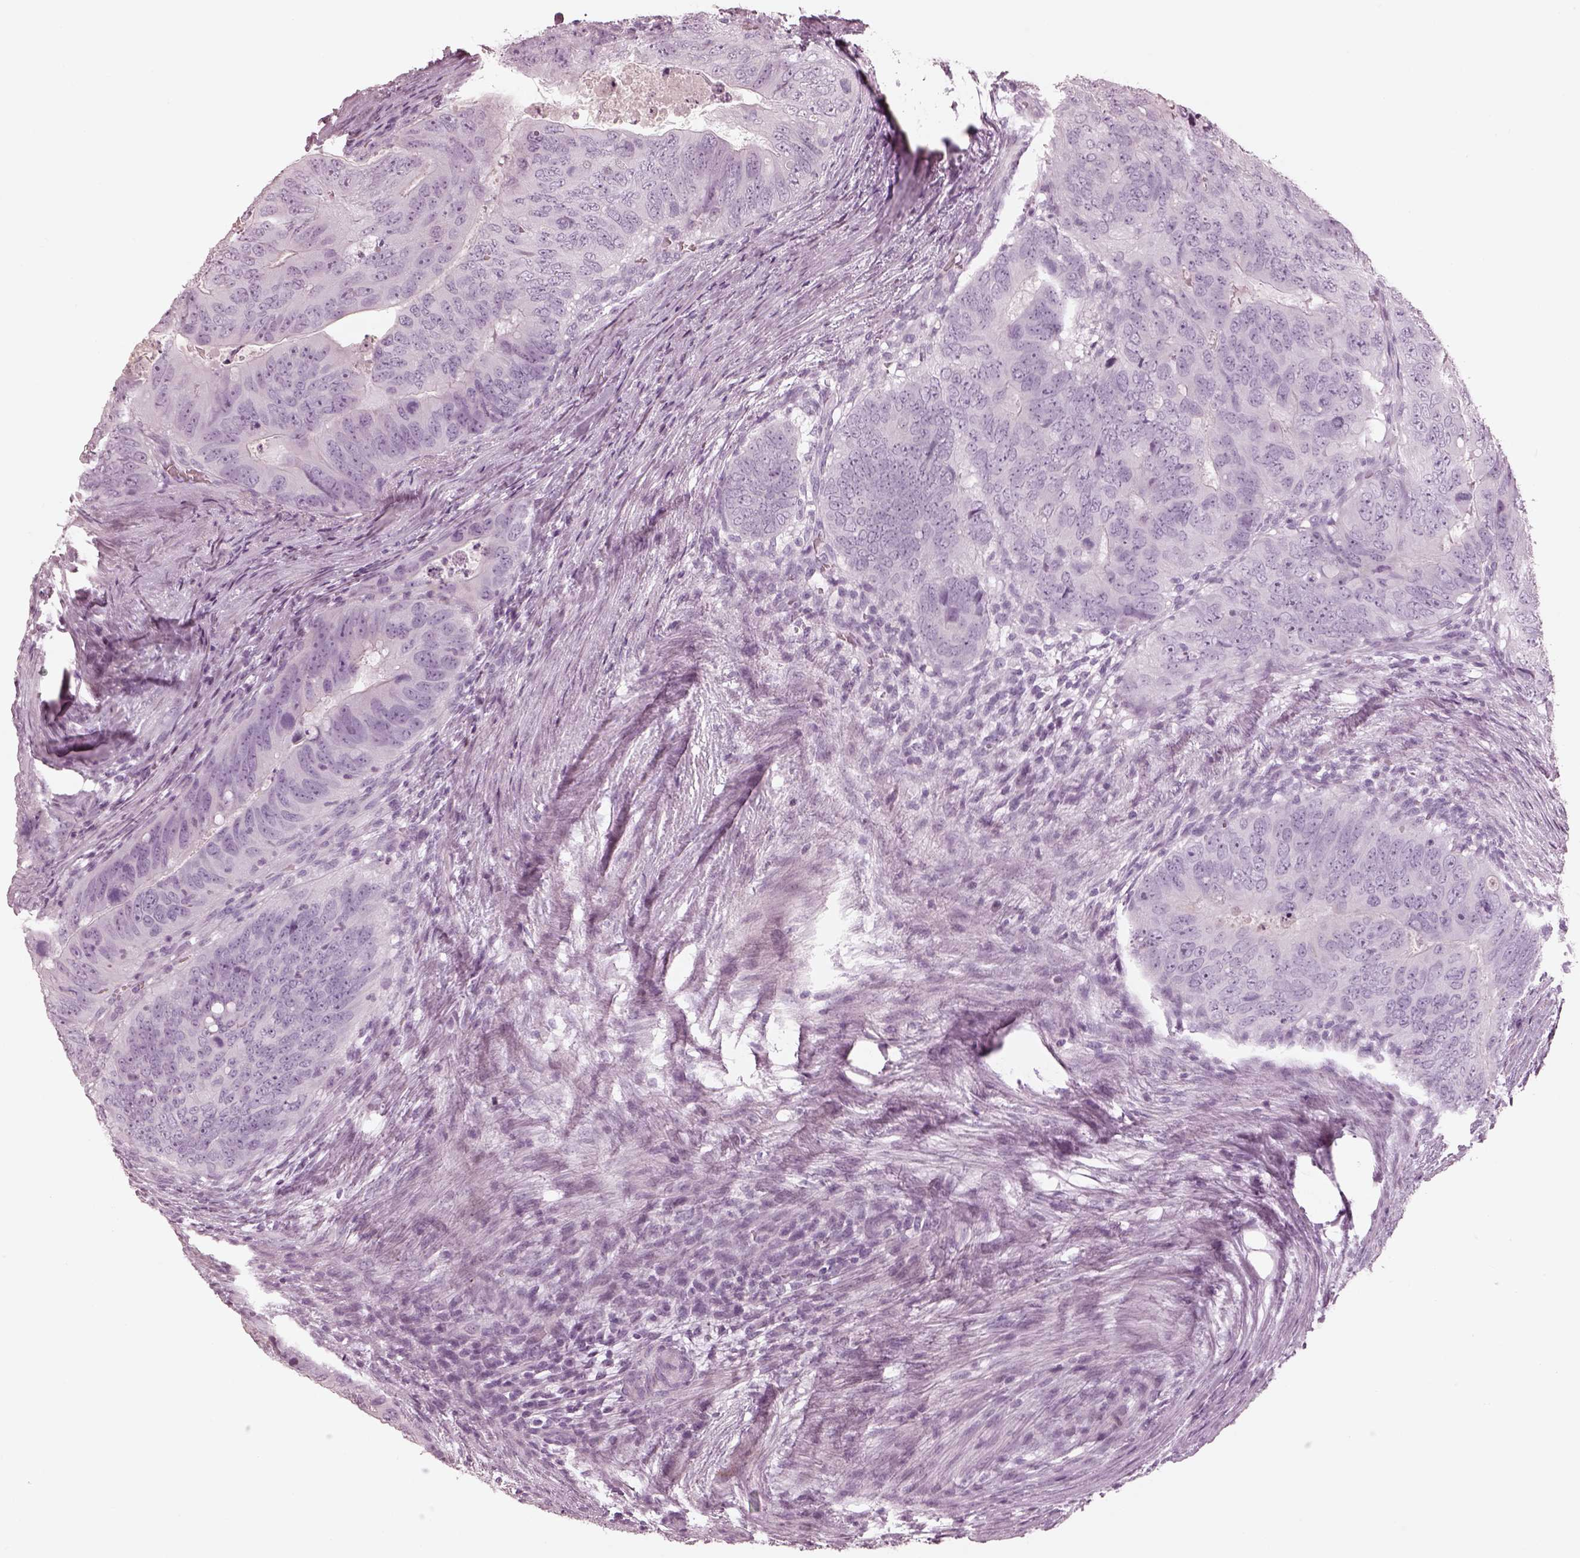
{"staining": {"intensity": "negative", "quantity": "none", "location": "none"}, "tissue": "colorectal cancer", "cell_type": "Tumor cells", "image_type": "cancer", "snomed": [{"axis": "morphology", "description": "Adenocarcinoma, NOS"}, {"axis": "topography", "description": "Colon"}], "caption": "A high-resolution micrograph shows IHC staining of colorectal cancer, which exhibits no significant staining in tumor cells.", "gene": "OPN4", "patient": {"sex": "male", "age": 79}}